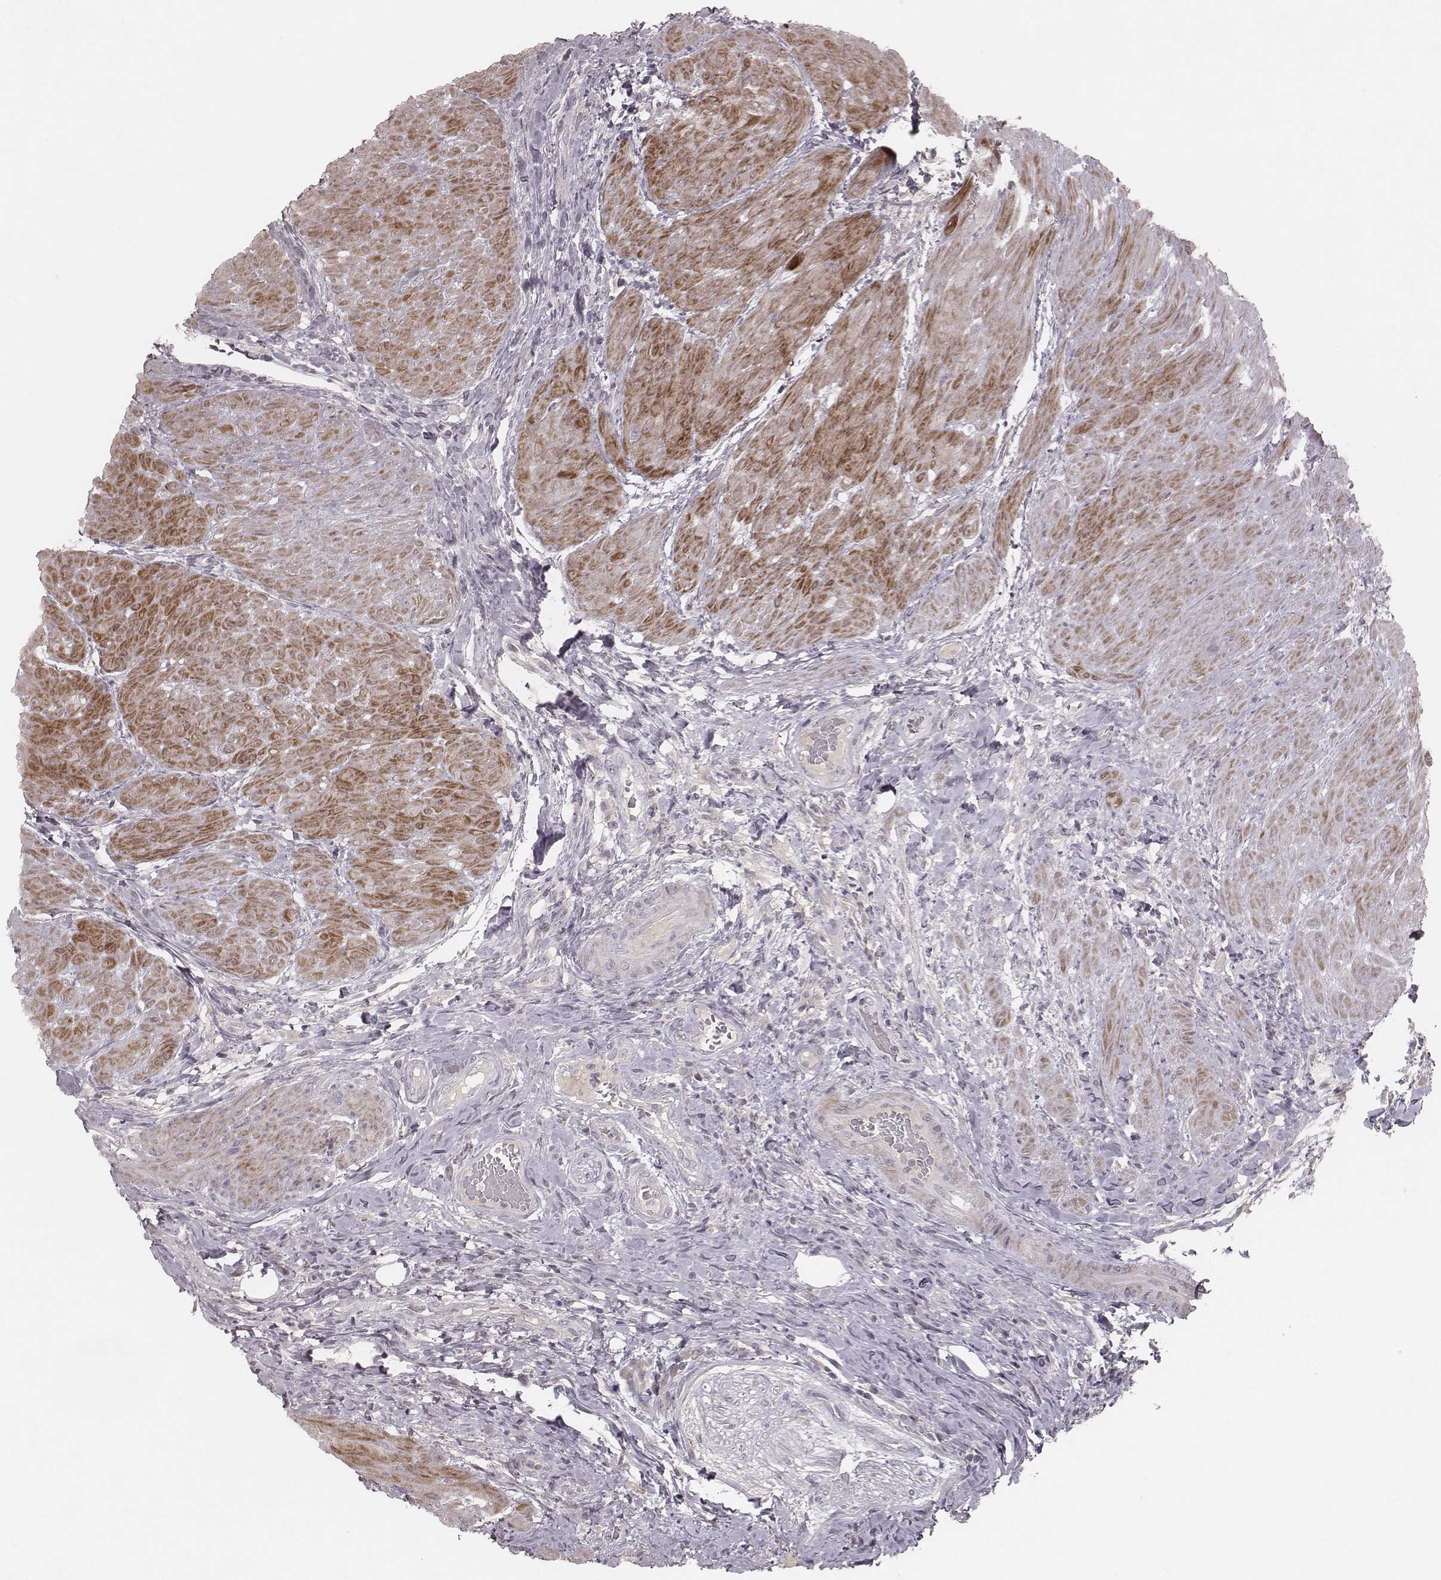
{"staining": {"intensity": "negative", "quantity": "none", "location": "none"}, "tissue": "urinary bladder", "cell_type": "Urothelial cells", "image_type": "normal", "snomed": [{"axis": "morphology", "description": "Normal tissue, NOS"}, {"axis": "topography", "description": "Urinary bladder"}, {"axis": "topography", "description": "Peripheral nerve tissue"}], "caption": "Urothelial cells are negative for protein expression in normal human urinary bladder. The staining was performed using DAB (3,3'-diaminobenzidine) to visualize the protein expression in brown, while the nuclei were stained in blue with hematoxylin (Magnification: 20x).", "gene": "FAM13B", "patient": {"sex": "male", "age": 66}}